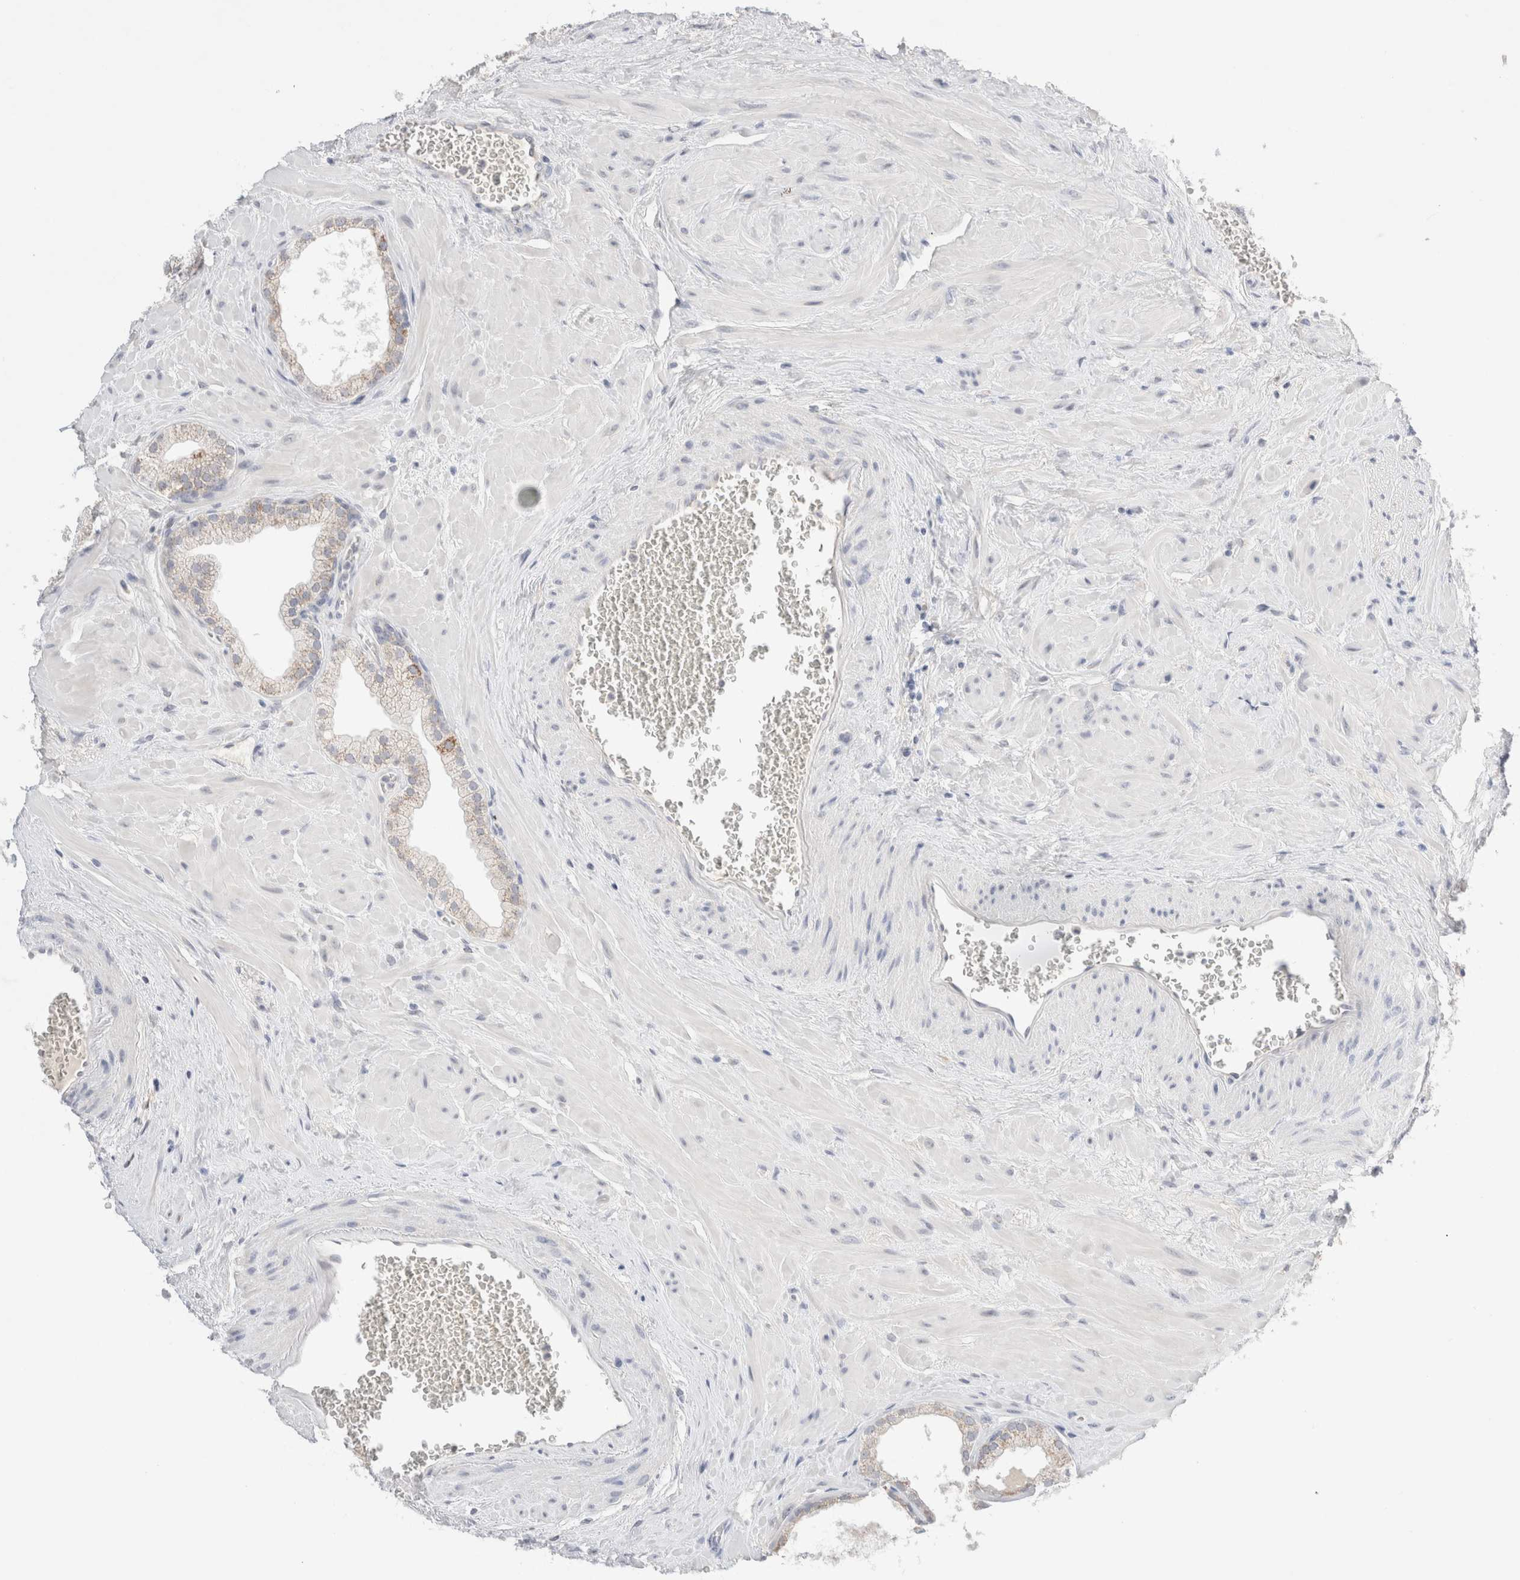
{"staining": {"intensity": "weak", "quantity": "<25%", "location": "cytoplasmic/membranous"}, "tissue": "prostate", "cell_type": "Glandular cells", "image_type": "normal", "snomed": [{"axis": "morphology", "description": "Normal tissue, NOS"}, {"axis": "morphology", "description": "Urothelial carcinoma, Low grade"}, {"axis": "topography", "description": "Urinary bladder"}, {"axis": "topography", "description": "Prostate"}], "caption": "DAB immunohistochemical staining of unremarkable human prostate displays no significant expression in glandular cells. (Brightfield microscopy of DAB immunohistochemistry (IHC) at high magnification).", "gene": "SPATA20", "patient": {"sex": "male", "age": 60}}